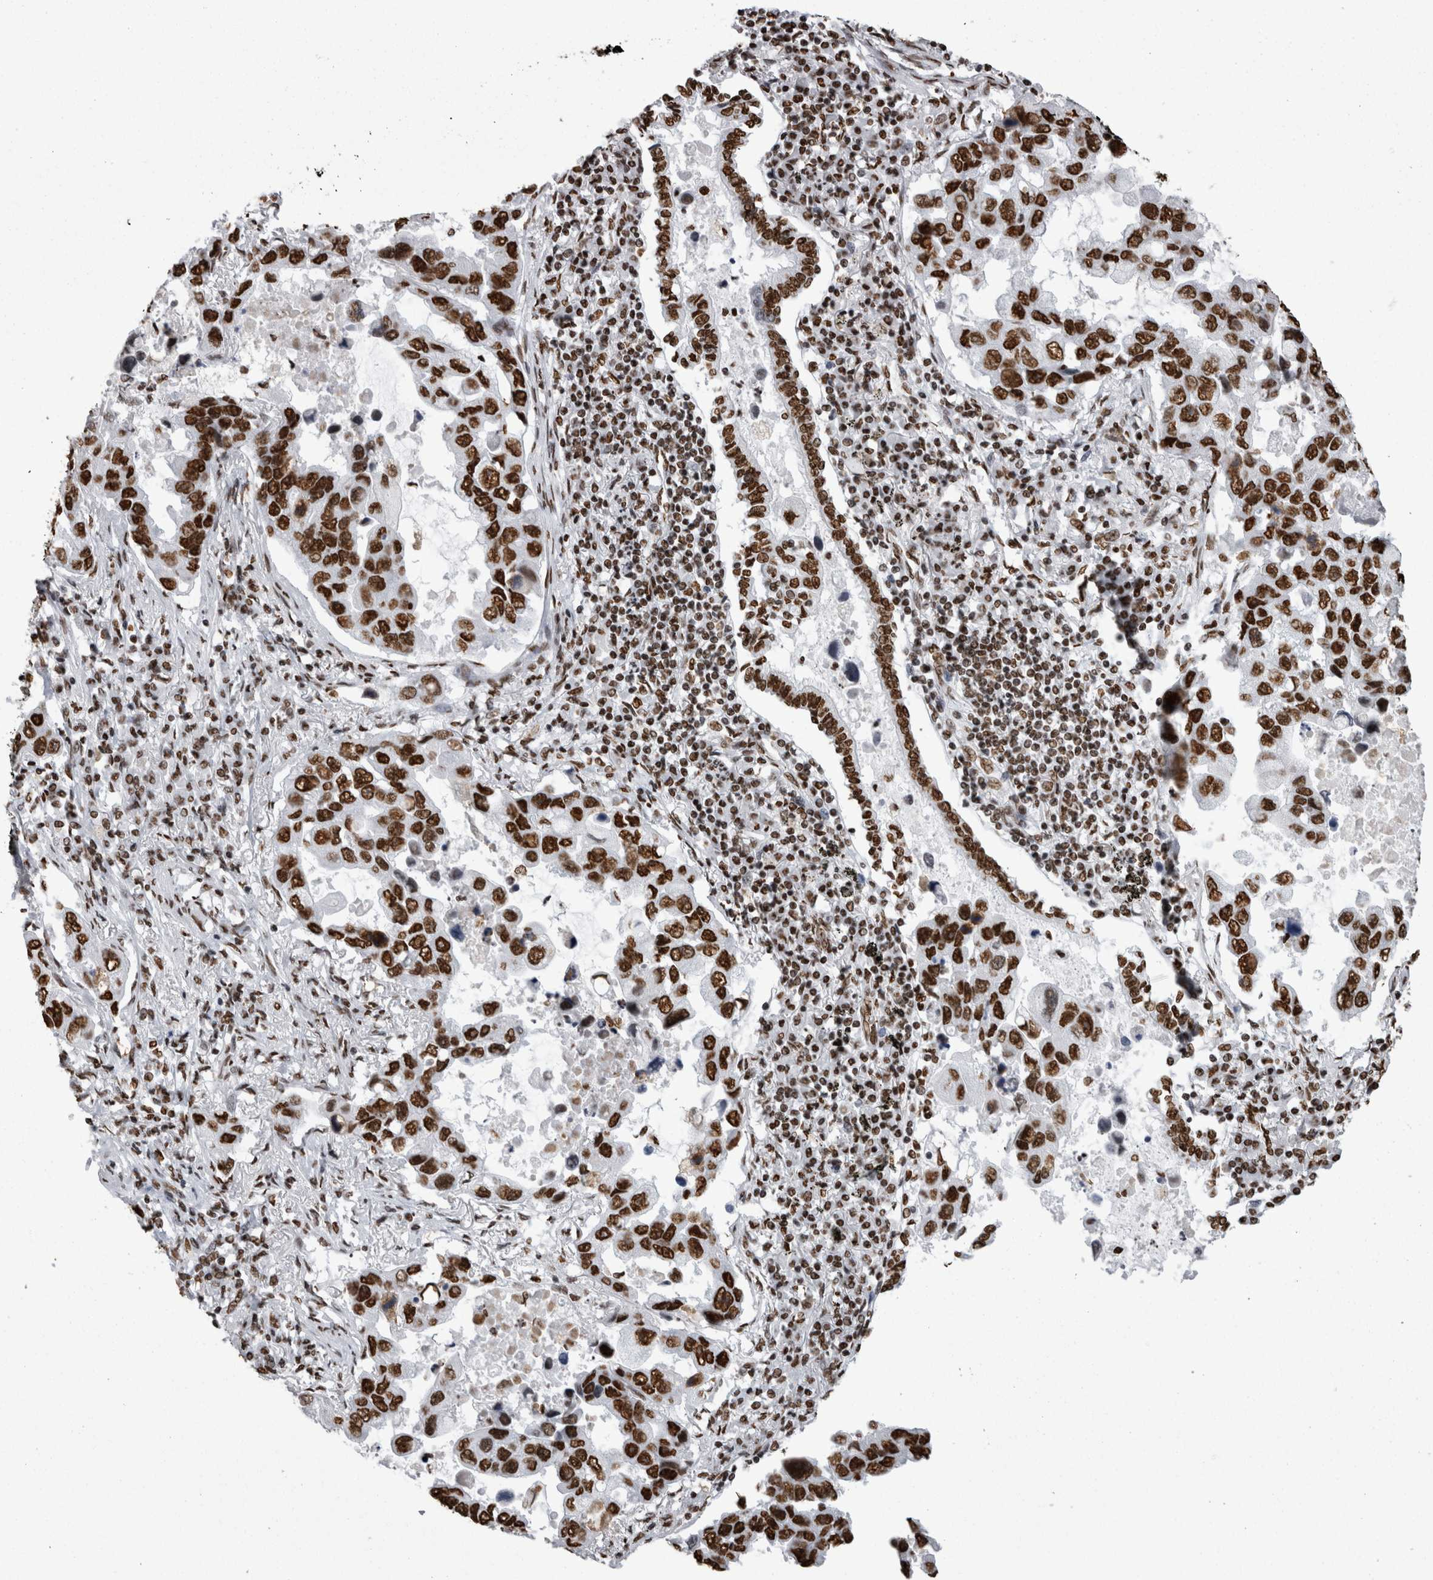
{"staining": {"intensity": "strong", "quantity": ">75%", "location": "nuclear"}, "tissue": "lung cancer", "cell_type": "Tumor cells", "image_type": "cancer", "snomed": [{"axis": "morphology", "description": "Adenocarcinoma, NOS"}, {"axis": "topography", "description": "Lung"}], "caption": "An image of human lung cancer (adenocarcinoma) stained for a protein demonstrates strong nuclear brown staining in tumor cells.", "gene": "HNRNPM", "patient": {"sex": "male", "age": 64}}